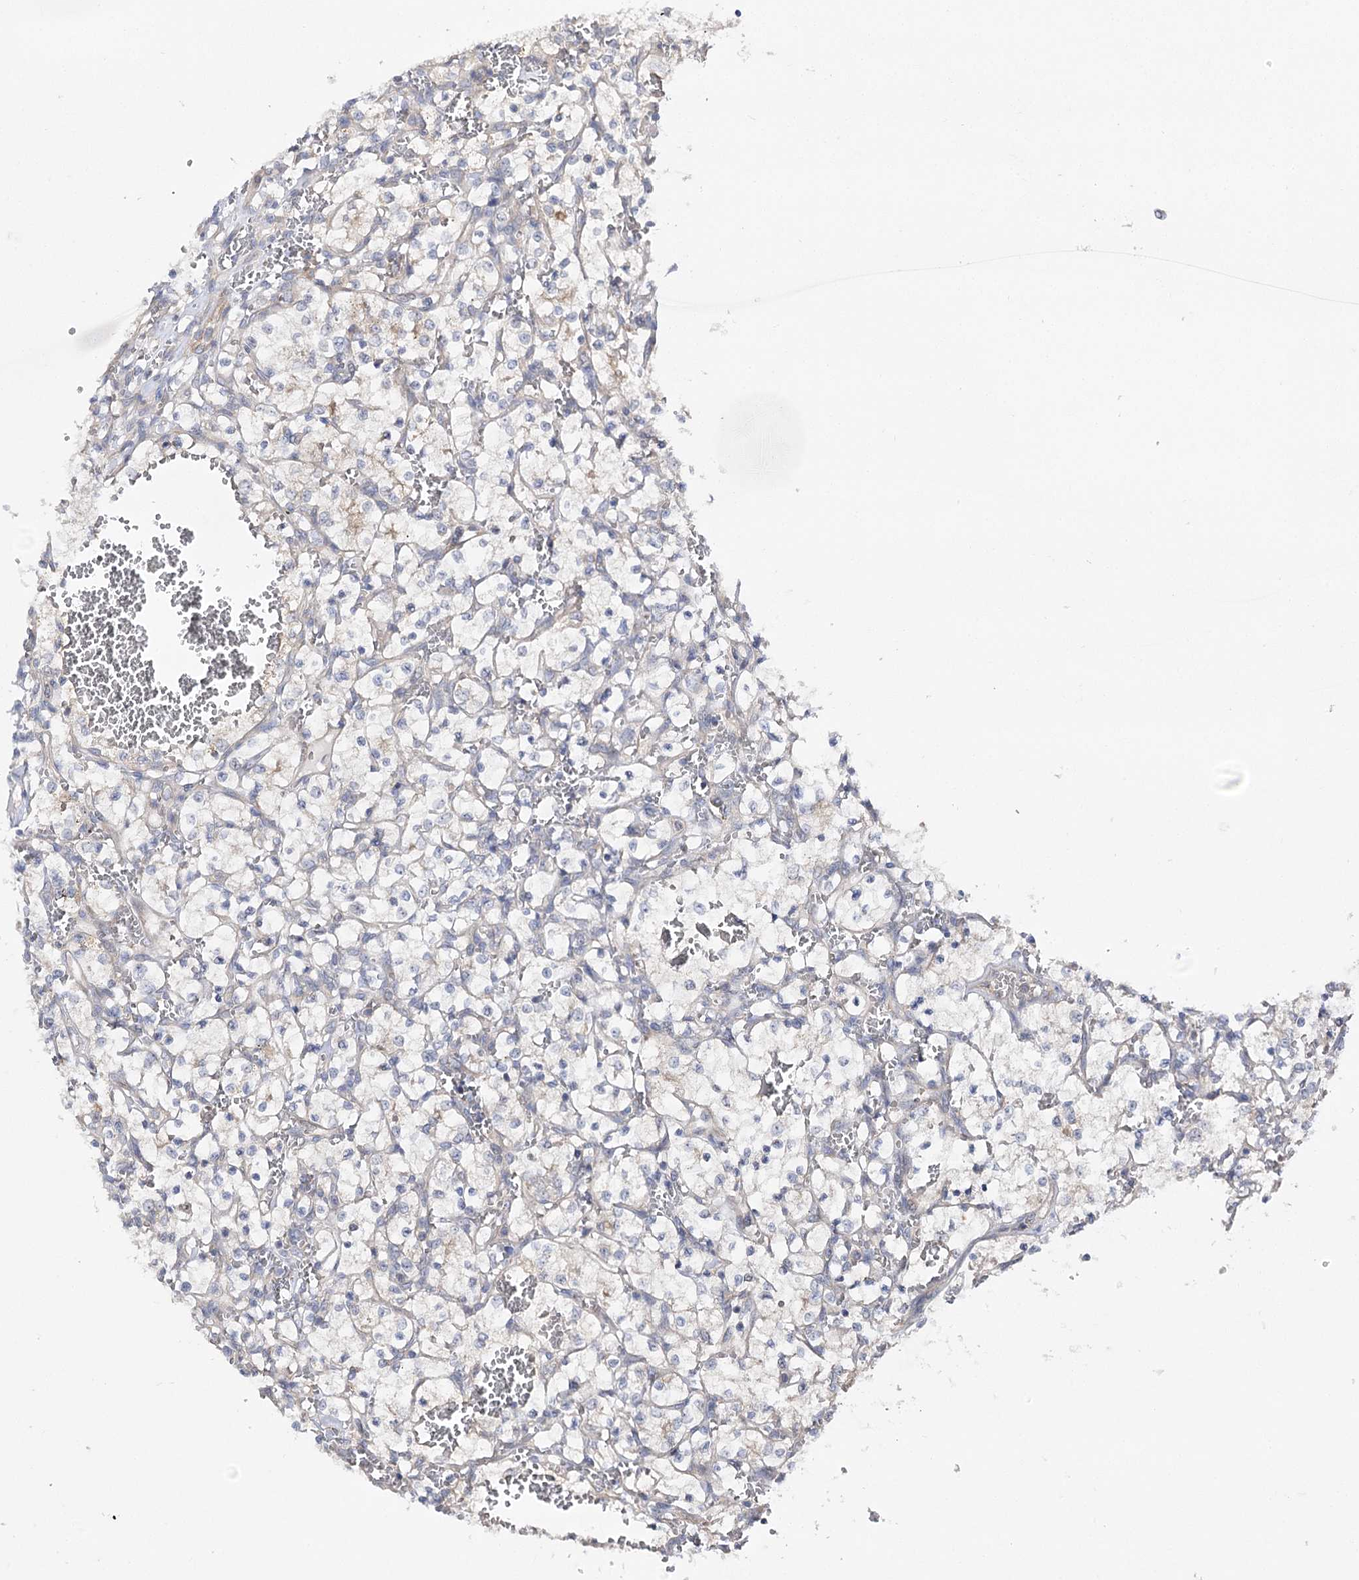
{"staining": {"intensity": "weak", "quantity": "<25%", "location": "cytoplasmic/membranous"}, "tissue": "renal cancer", "cell_type": "Tumor cells", "image_type": "cancer", "snomed": [{"axis": "morphology", "description": "Adenocarcinoma, NOS"}, {"axis": "topography", "description": "Kidney"}], "caption": "Photomicrograph shows no protein positivity in tumor cells of renal cancer tissue.", "gene": "BCR", "patient": {"sex": "female", "age": 69}}